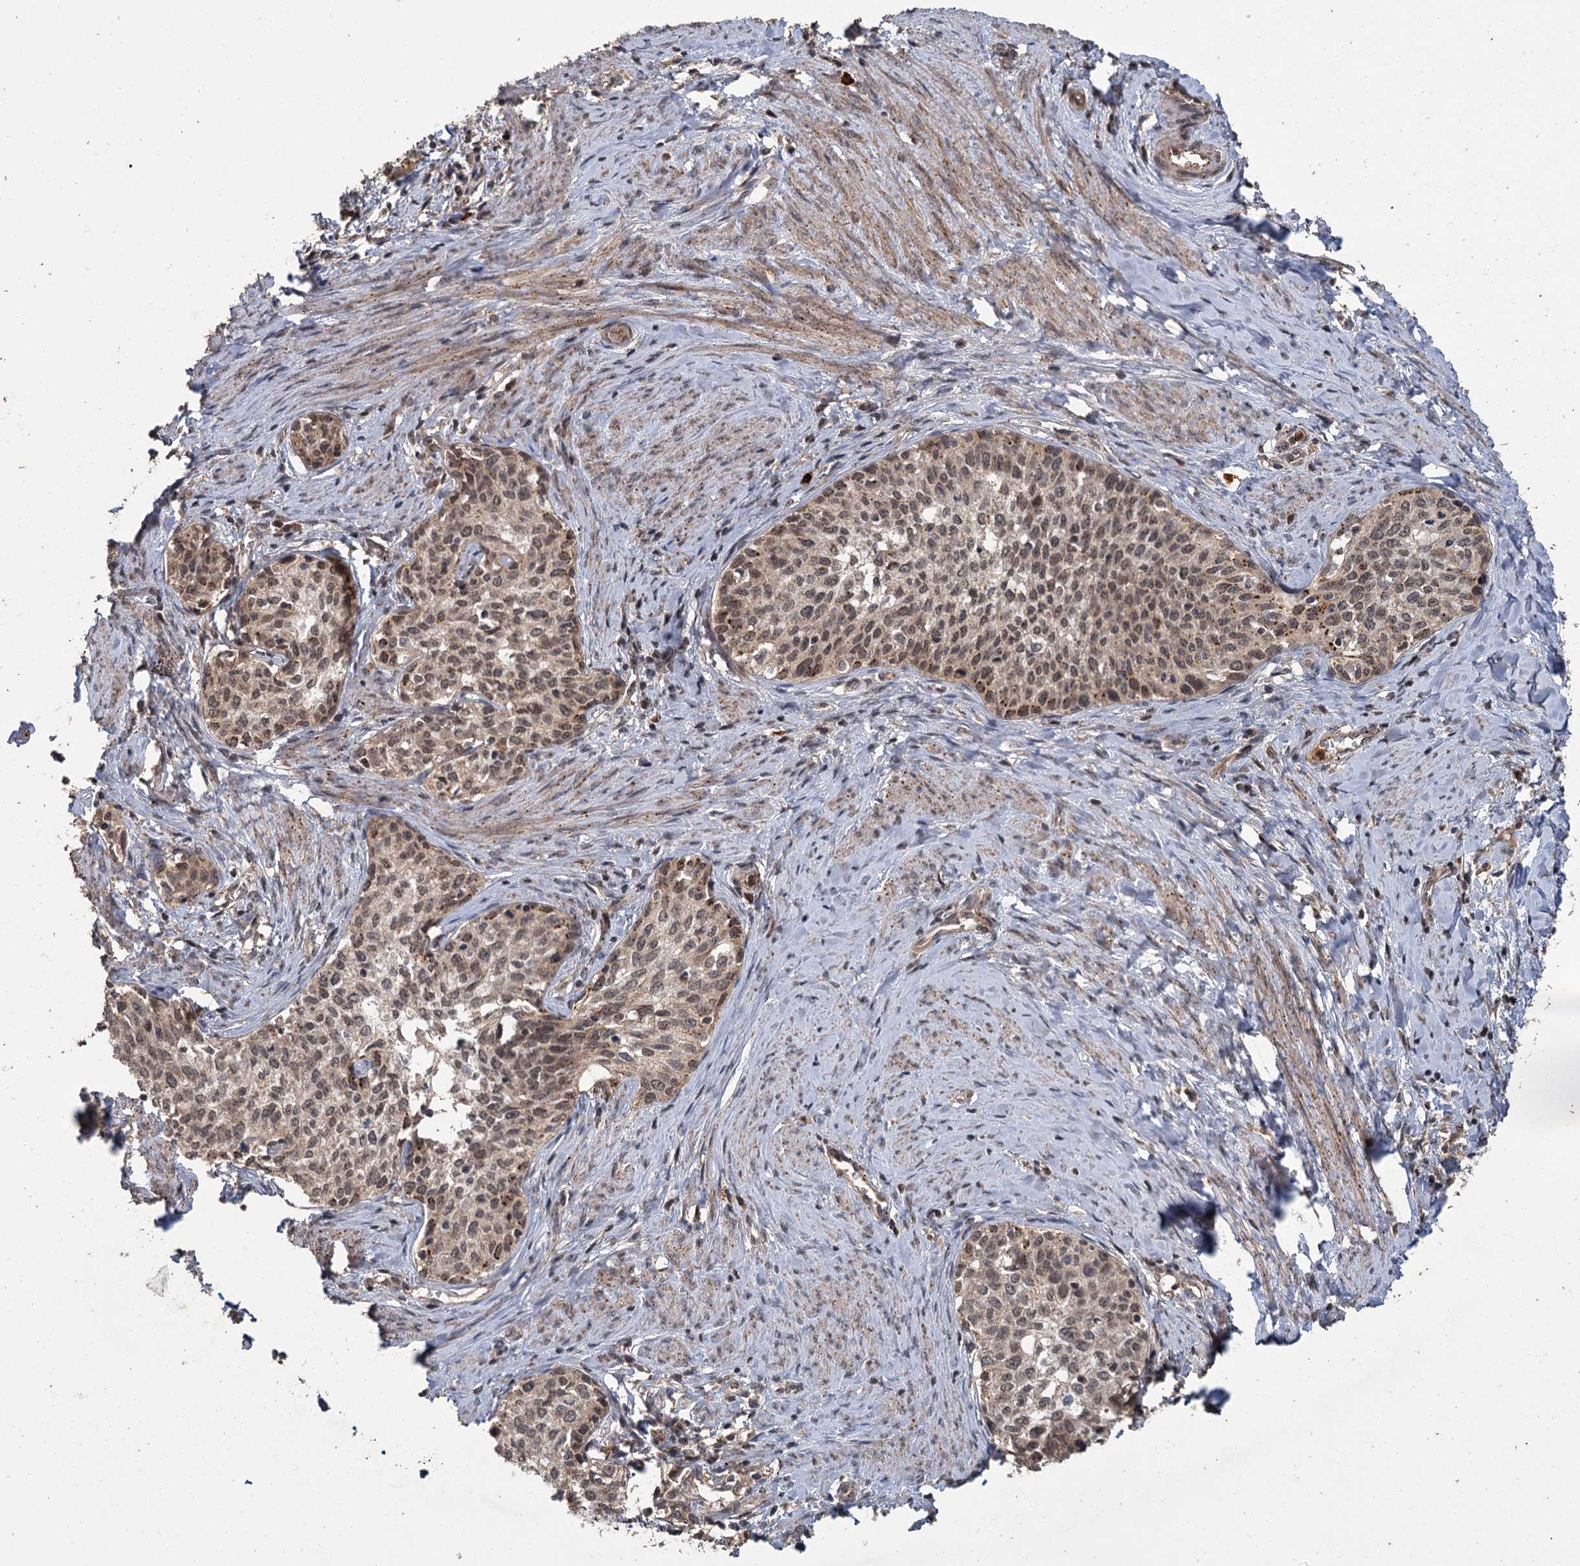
{"staining": {"intensity": "weak", "quantity": ">75%", "location": "cytoplasmic/membranous,nuclear"}, "tissue": "cervical cancer", "cell_type": "Tumor cells", "image_type": "cancer", "snomed": [{"axis": "morphology", "description": "Squamous cell carcinoma, NOS"}, {"axis": "morphology", "description": "Adenocarcinoma, NOS"}, {"axis": "topography", "description": "Cervix"}], "caption": "The image shows staining of squamous cell carcinoma (cervical), revealing weak cytoplasmic/membranous and nuclear protein expression (brown color) within tumor cells.", "gene": "KANSL2", "patient": {"sex": "female", "age": 52}}